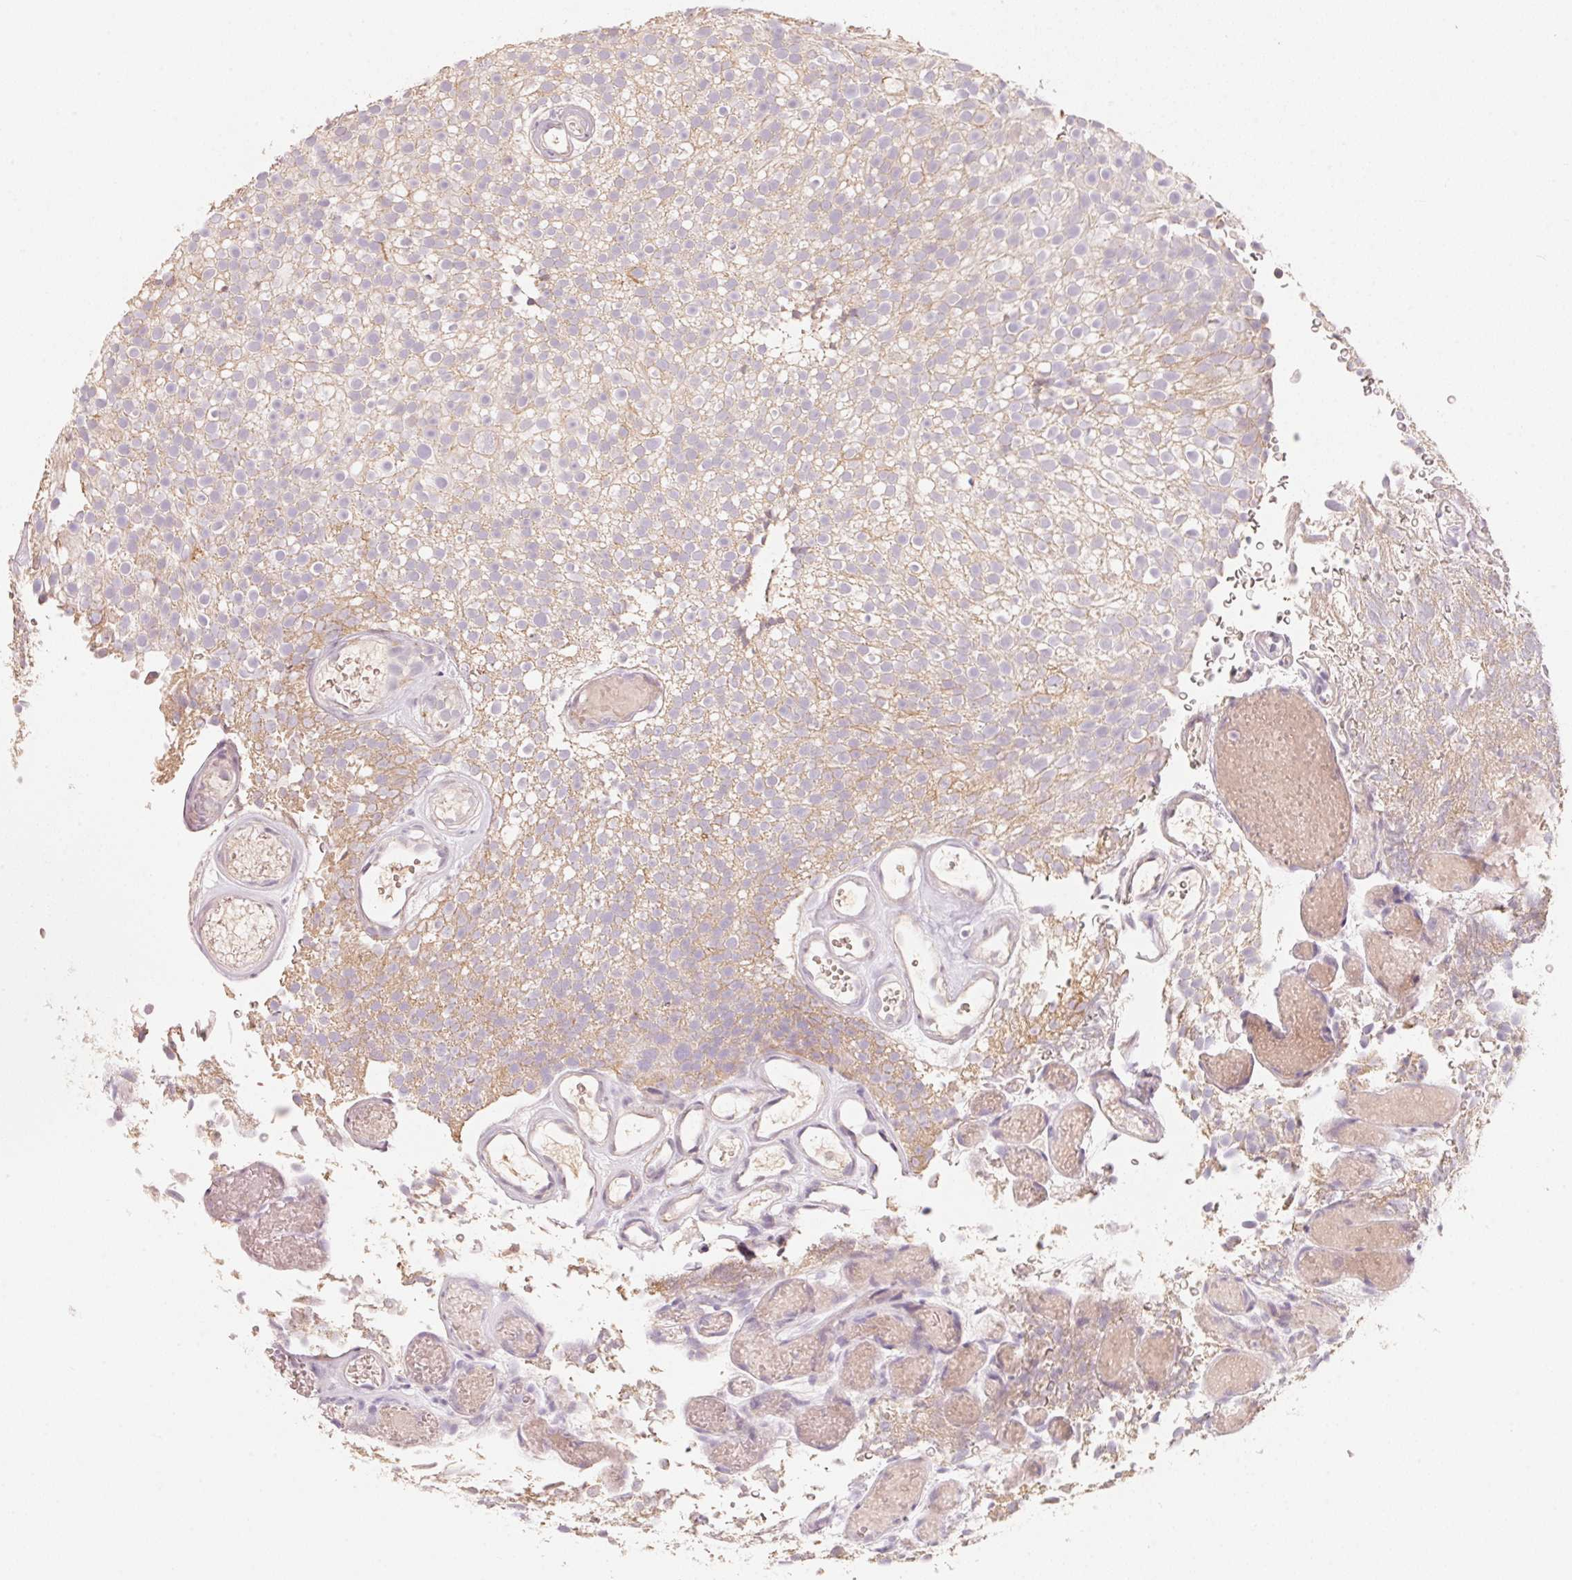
{"staining": {"intensity": "weak", "quantity": "25%-75%", "location": "cytoplasmic/membranous"}, "tissue": "urothelial cancer", "cell_type": "Tumor cells", "image_type": "cancer", "snomed": [{"axis": "morphology", "description": "Urothelial carcinoma, Low grade"}, {"axis": "topography", "description": "Urinary bladder"}], "caption": "The micrograph shows staining of urothelial carcinoma (low-grade), revealing weak cytoplasmic/membranous protein expression (brown color) within tumor cells.", "gene": "TP53AIP1", "patient": {"sex": "male", "age": 78}}